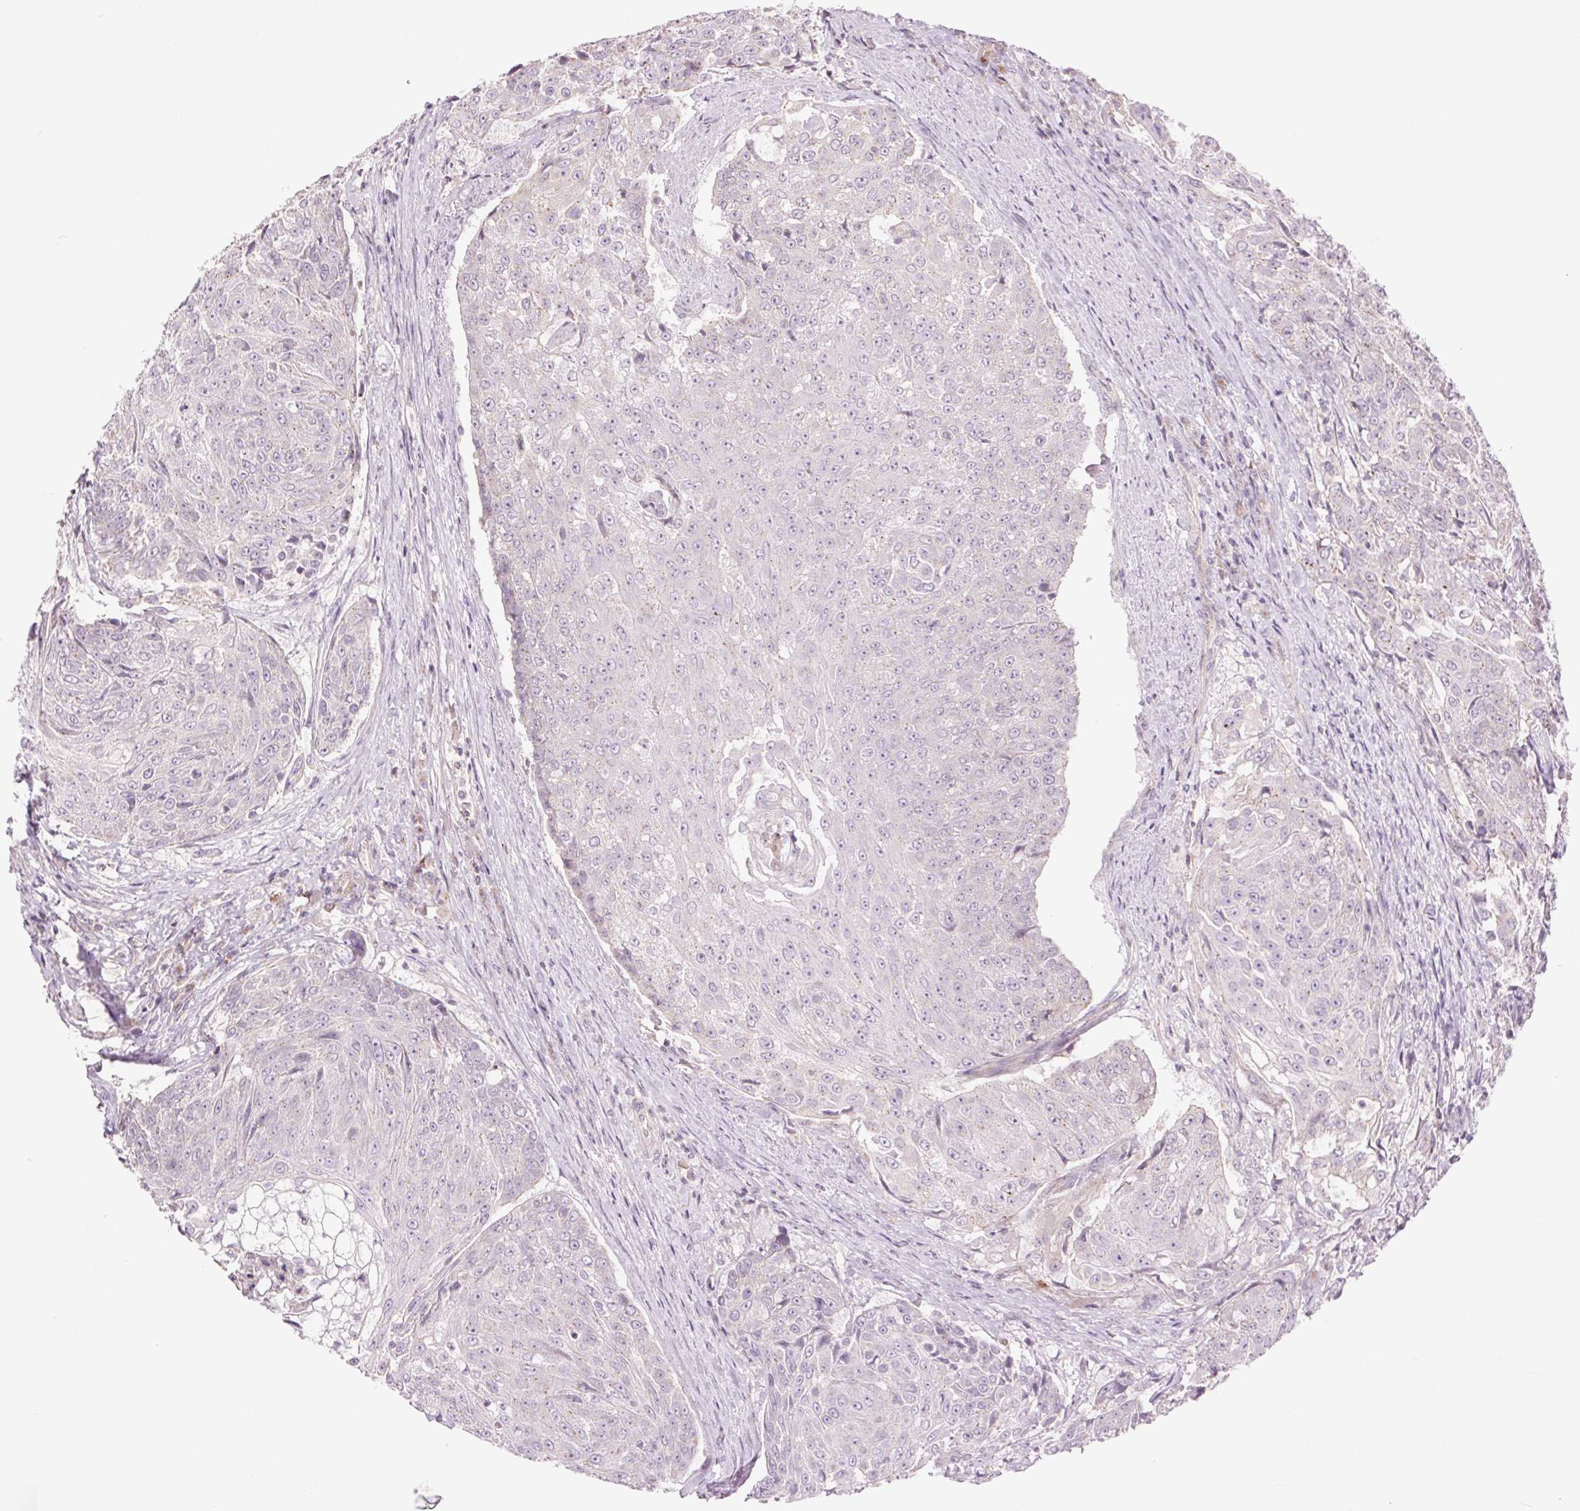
{"staining": {"intensity": "negative", "quantity": "none", "location": "none"}, "tissue": "urothelial cancer", "cell_type": "Tumor cells", "image_type": "cancer", "snomed": [{"axis": "morphology", "description": "Urothelial carcinoma, High grade"}, {"axis": "topography", "description": "Urinary bladder"}], "caption": "This is a image of immunohistochemistry (IHC) staining of urothelial cancer, which shows no staining in tumor cells.", "gene": "CTNNA3", "patient": {"sex": "female", "age": 63}}